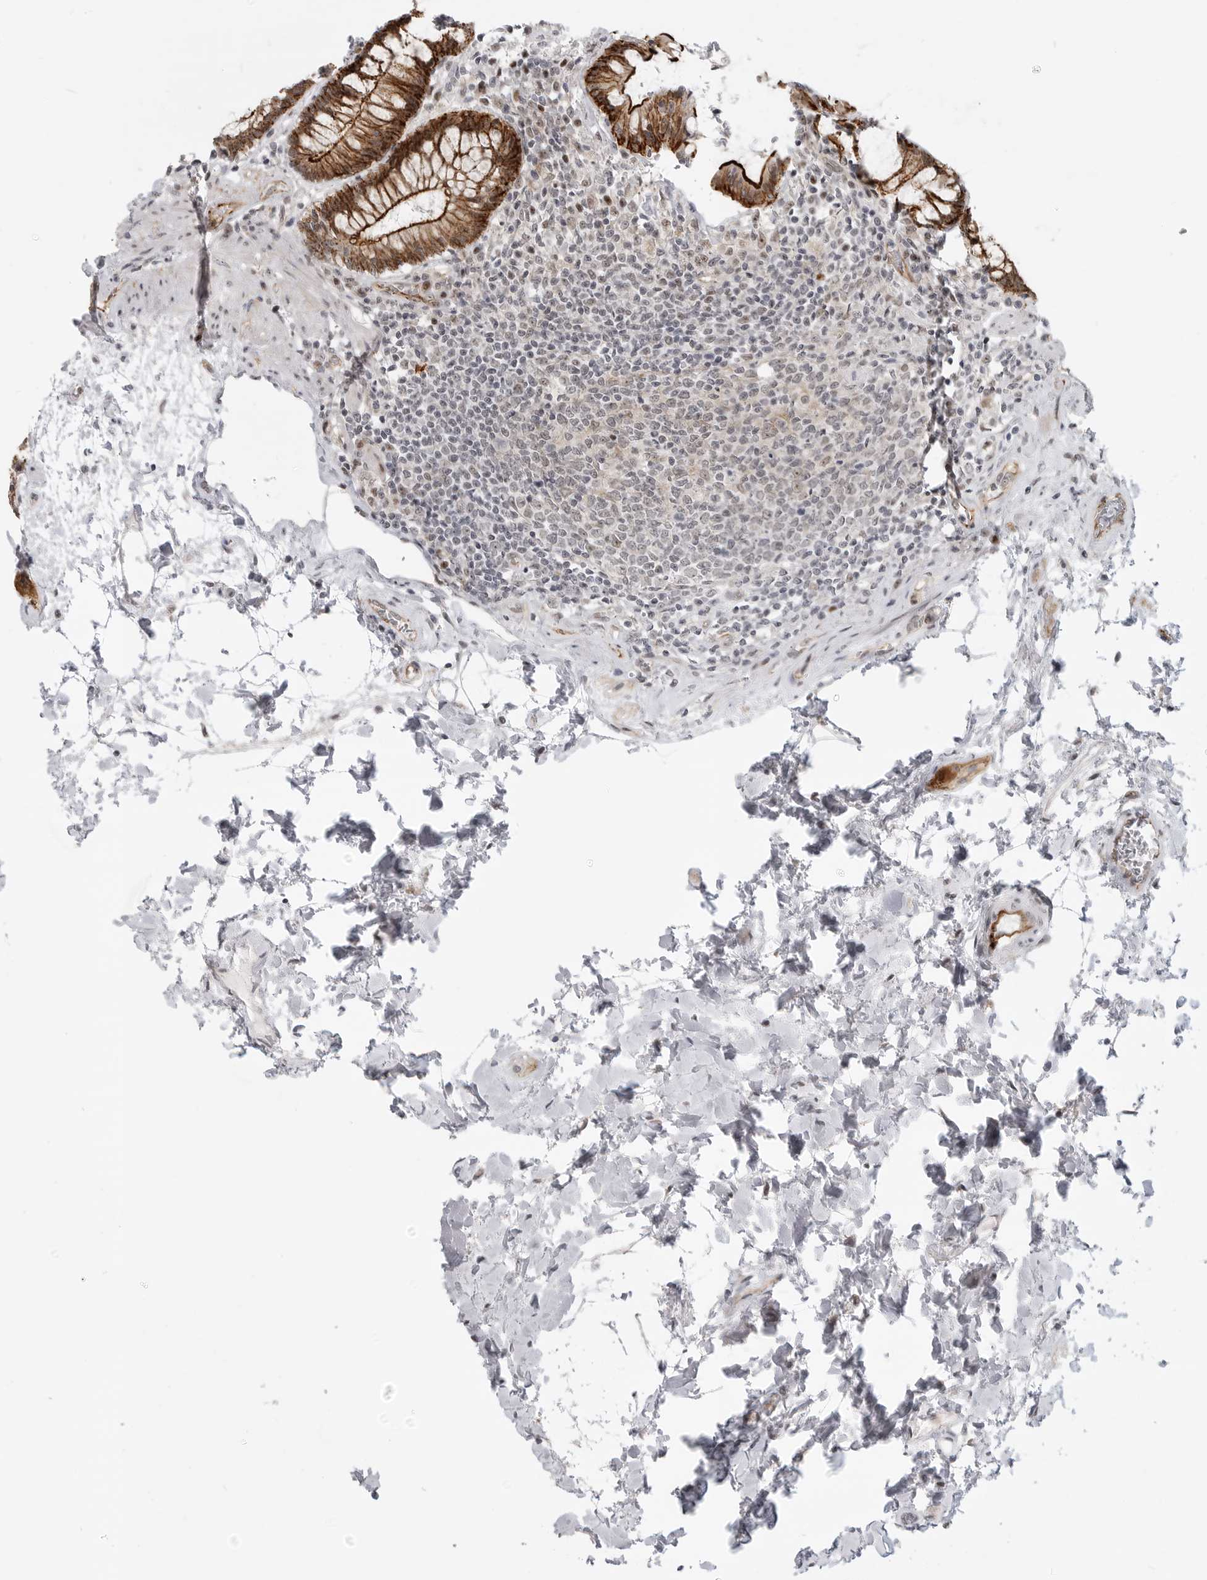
{"staining": {"intensity": "strong", "quantity": ">75%", "location": "cytoplasmic/membranous"}, "tissue": "rectum", "cell_type": "Glandular cells", "image_type": "normal", "snomed": [{"axis": "morphology", "description": "Normal tissue, NOS"}, {"axis": "topography", "description": "Rectum"}], "caption": "Immunohistochemical staining of benign human rectum shows >75% levels of strong cytoplasmic/membranous protein staining in approximately >75% of glandular cells. (DAB IHC with brightfield microscopy, high magnification).", "gene": "CEP295NL", "patient": {"sex": "male", "age": 64}}